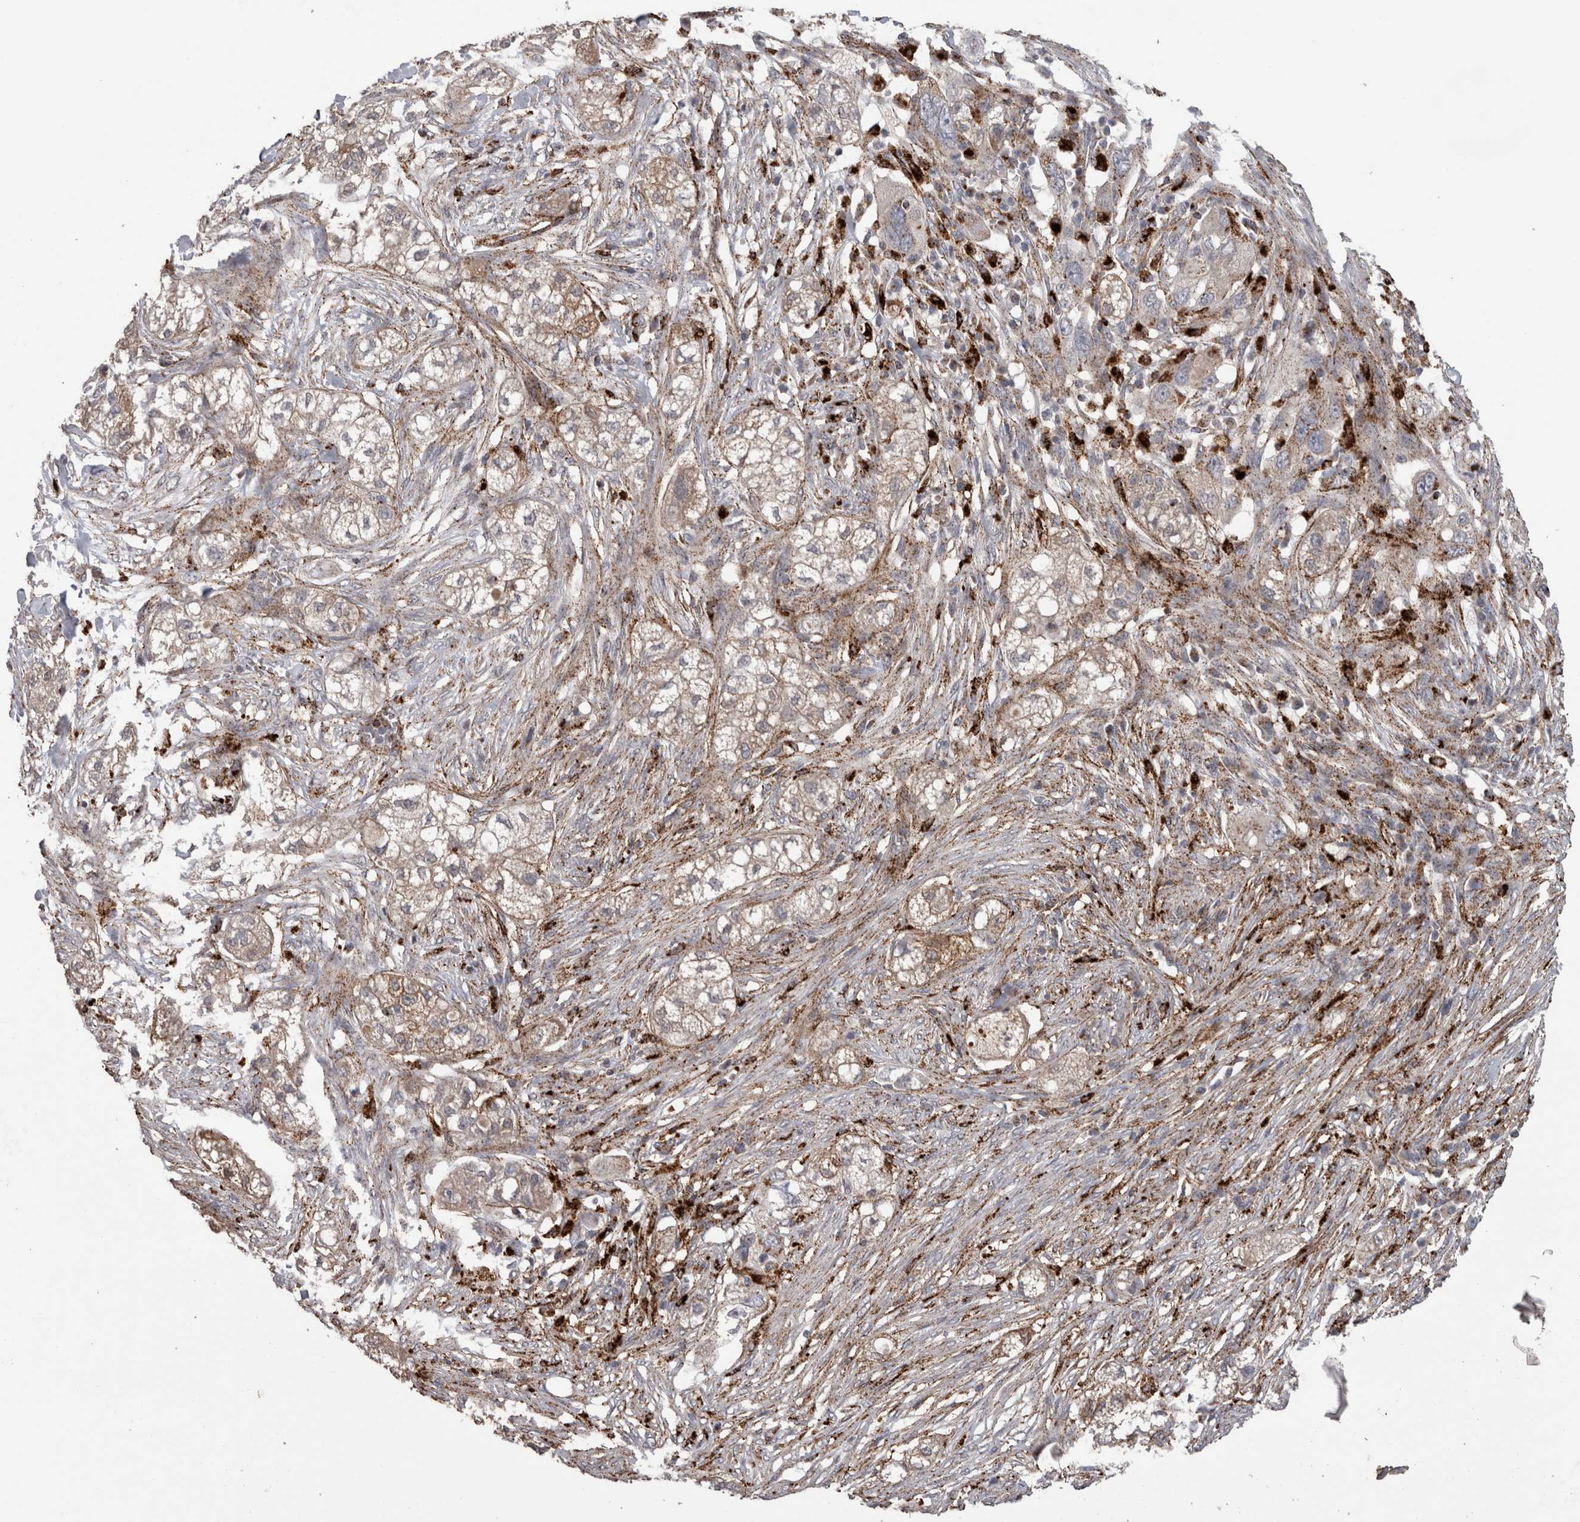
{"staining": {"intensity": "weak", "quantity": "25%-75%", "location": "cytoplasmic/membranous"}, "tissue": "pancreatic cancer", "cell_type": "Tumor cells", "image_type": "cancer", "snomed": [{"axis": "morphology", "description": "Adenocarcinoma, NOS"}, {"axis": "topography", "description": "Pancreas"}], "caption": "Immunohistochemical staining of human pancreatic adenocarcinoma displays low levels of weak cytoplasmic/membranous protein positivity in about 25%-75% of tumor cells.", "gene": "CTSZ", "patient": {"sex": "female", "age": 78}}